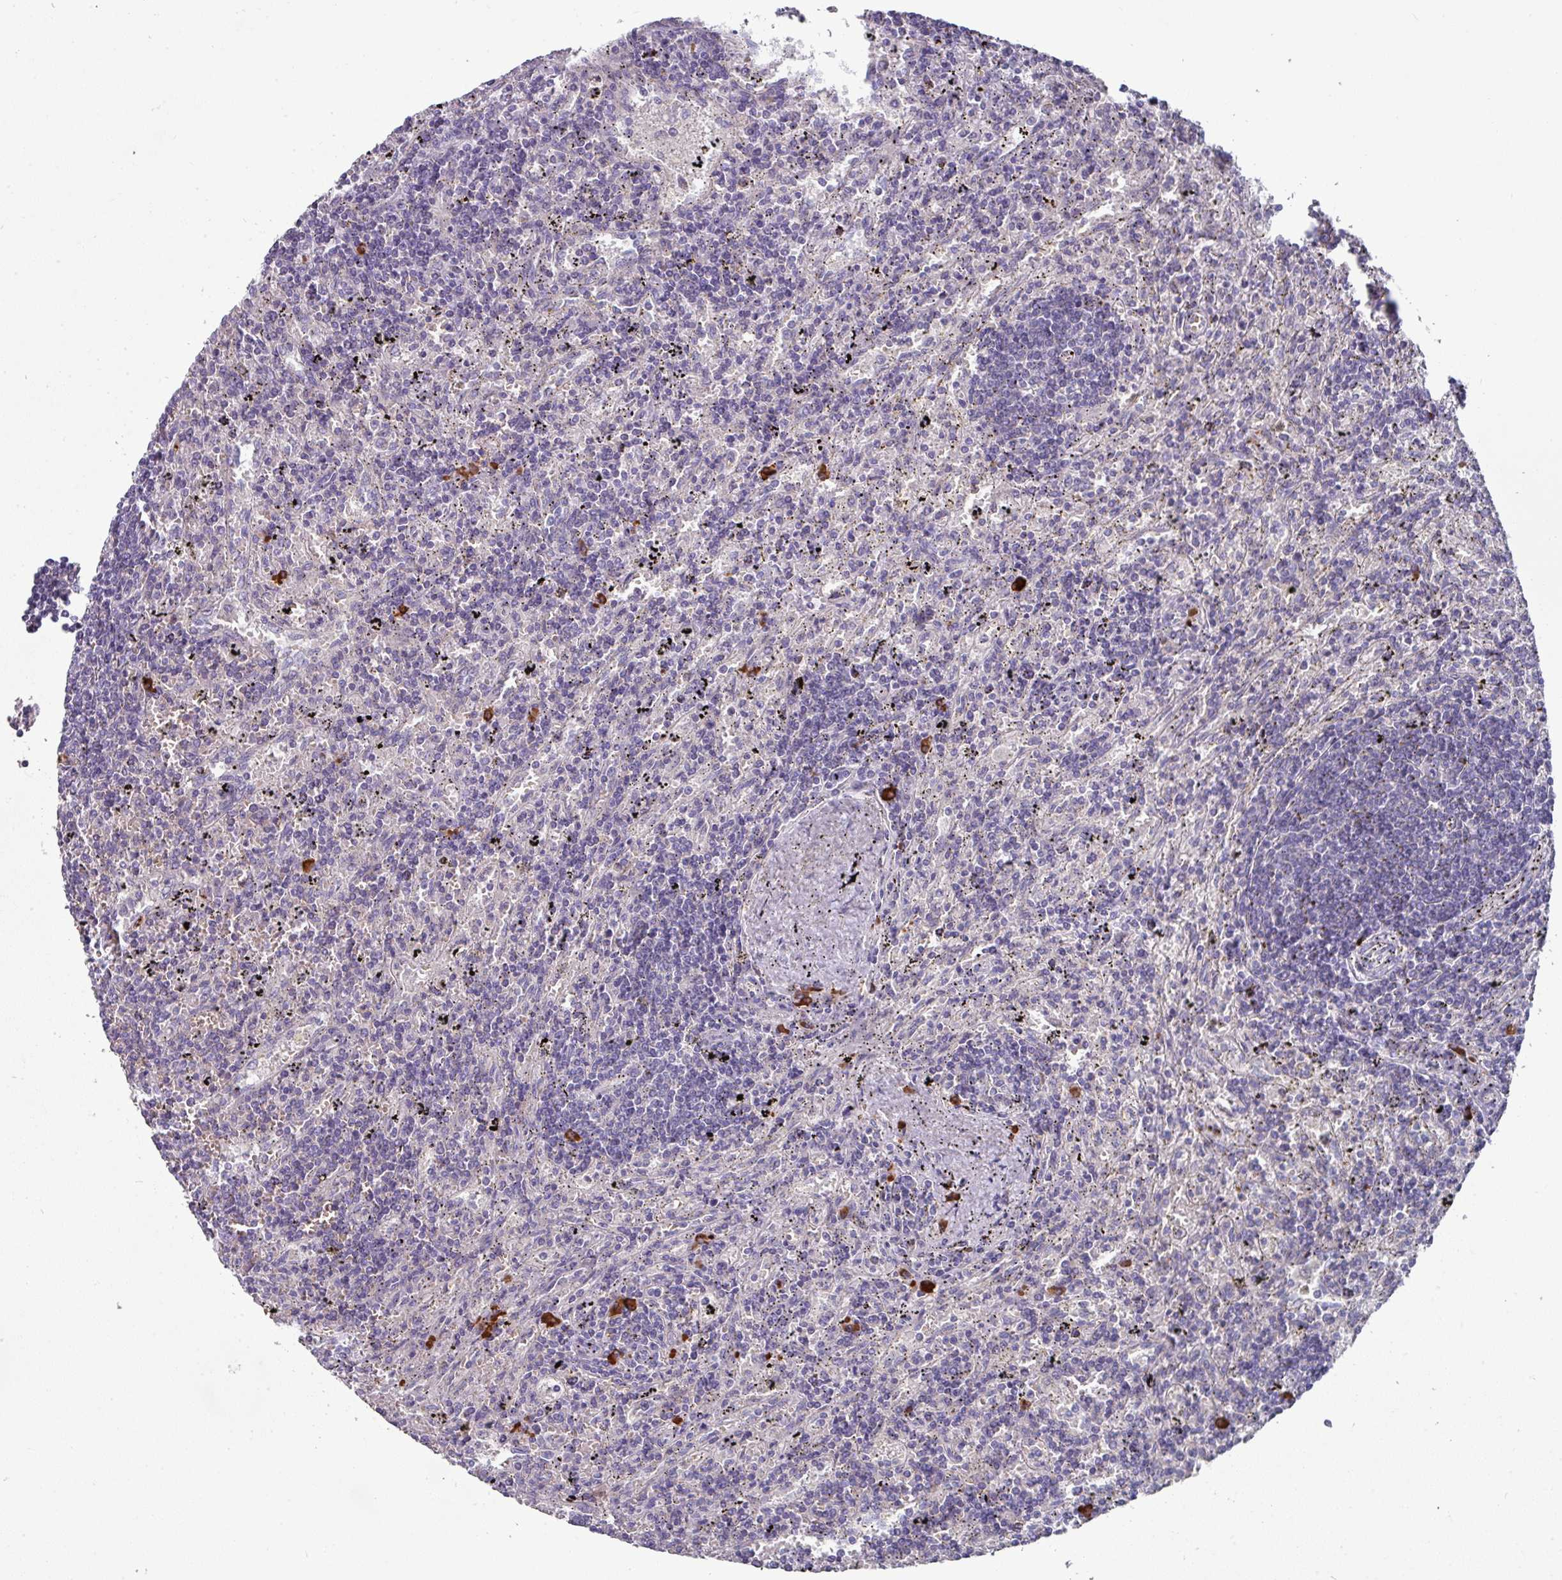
{"staining": {"intensity": "negative", "quantity": "none", "location": "none"}, "tissue": "lymphoma", "cell_type": "Tumor cells", "image_type": "cancer", "snomed": [{"axis": "morphology", "description": "Malignant lymphoma, non-Hodgkin's type, Low grade"}, {"axis": "topography", "description": "Spleen"}], "caption": "Lymphoma was stained to show a protein in brown. There is no significant positivity in tumor cells.", "gene": "IL4R", "patient": {"sex": "male", "age": 76}}